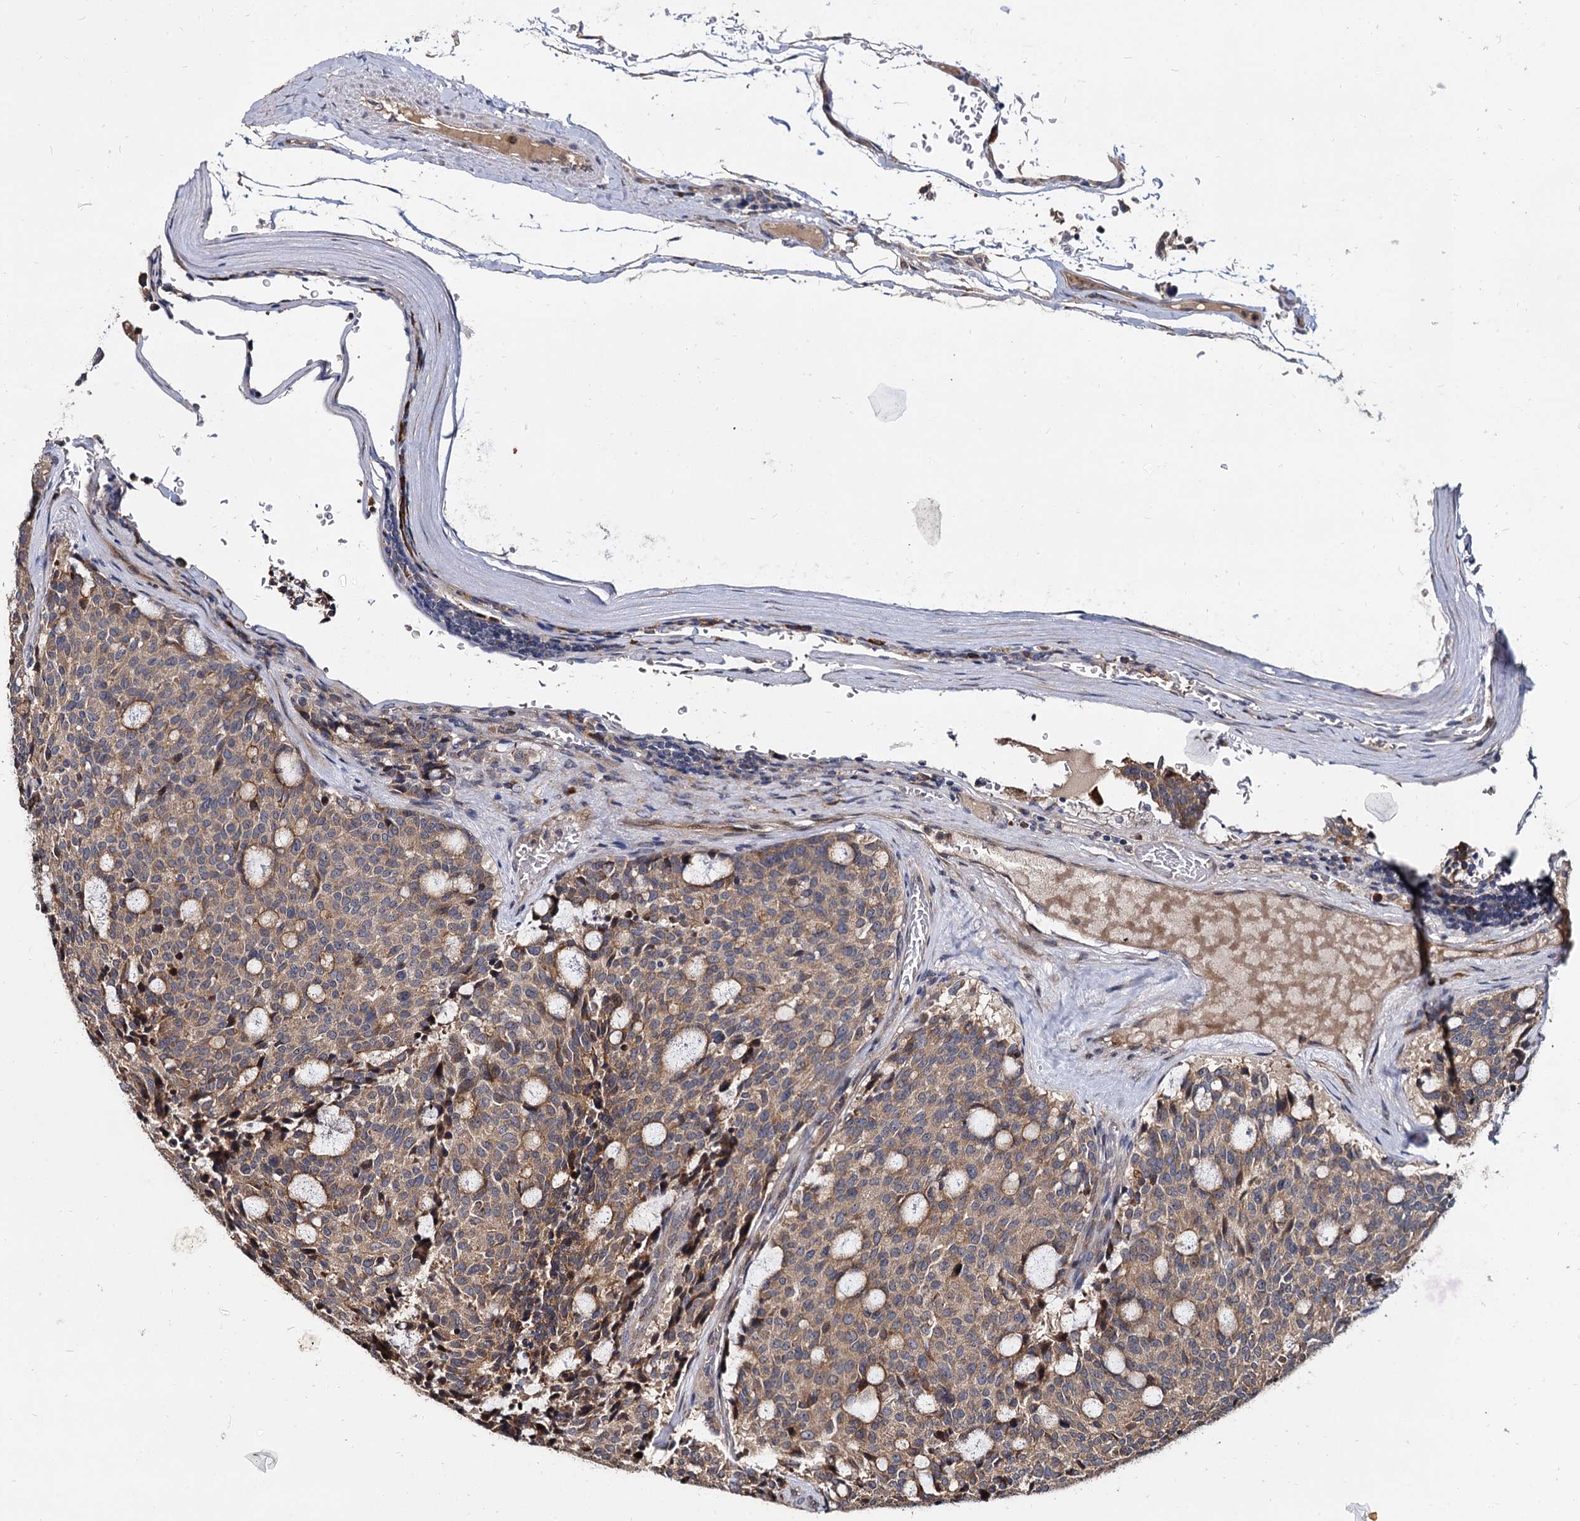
{"staining": {"intensity": "weak", "quantity": ">75%", "location": "cytoplasmic/membranous"}, "tissue": "carcinoid", "cell_type": "Tumor cells", "image_type": "cancer", "snomed": [{"axis": "morphology", "description": "Carcinoid, malignant, NOS"}, {"axis": "topography", "description": "Pancreas"}], "caption": "A photomicrograph showing weak cytoplasmic/membranous staining in approximately >75% of tumor cells in carcinoid (malignant), as visualized by brown immunohistochemical staining.", "gene": "WWC3", "patient": {"sex": "female", "age": 54}}